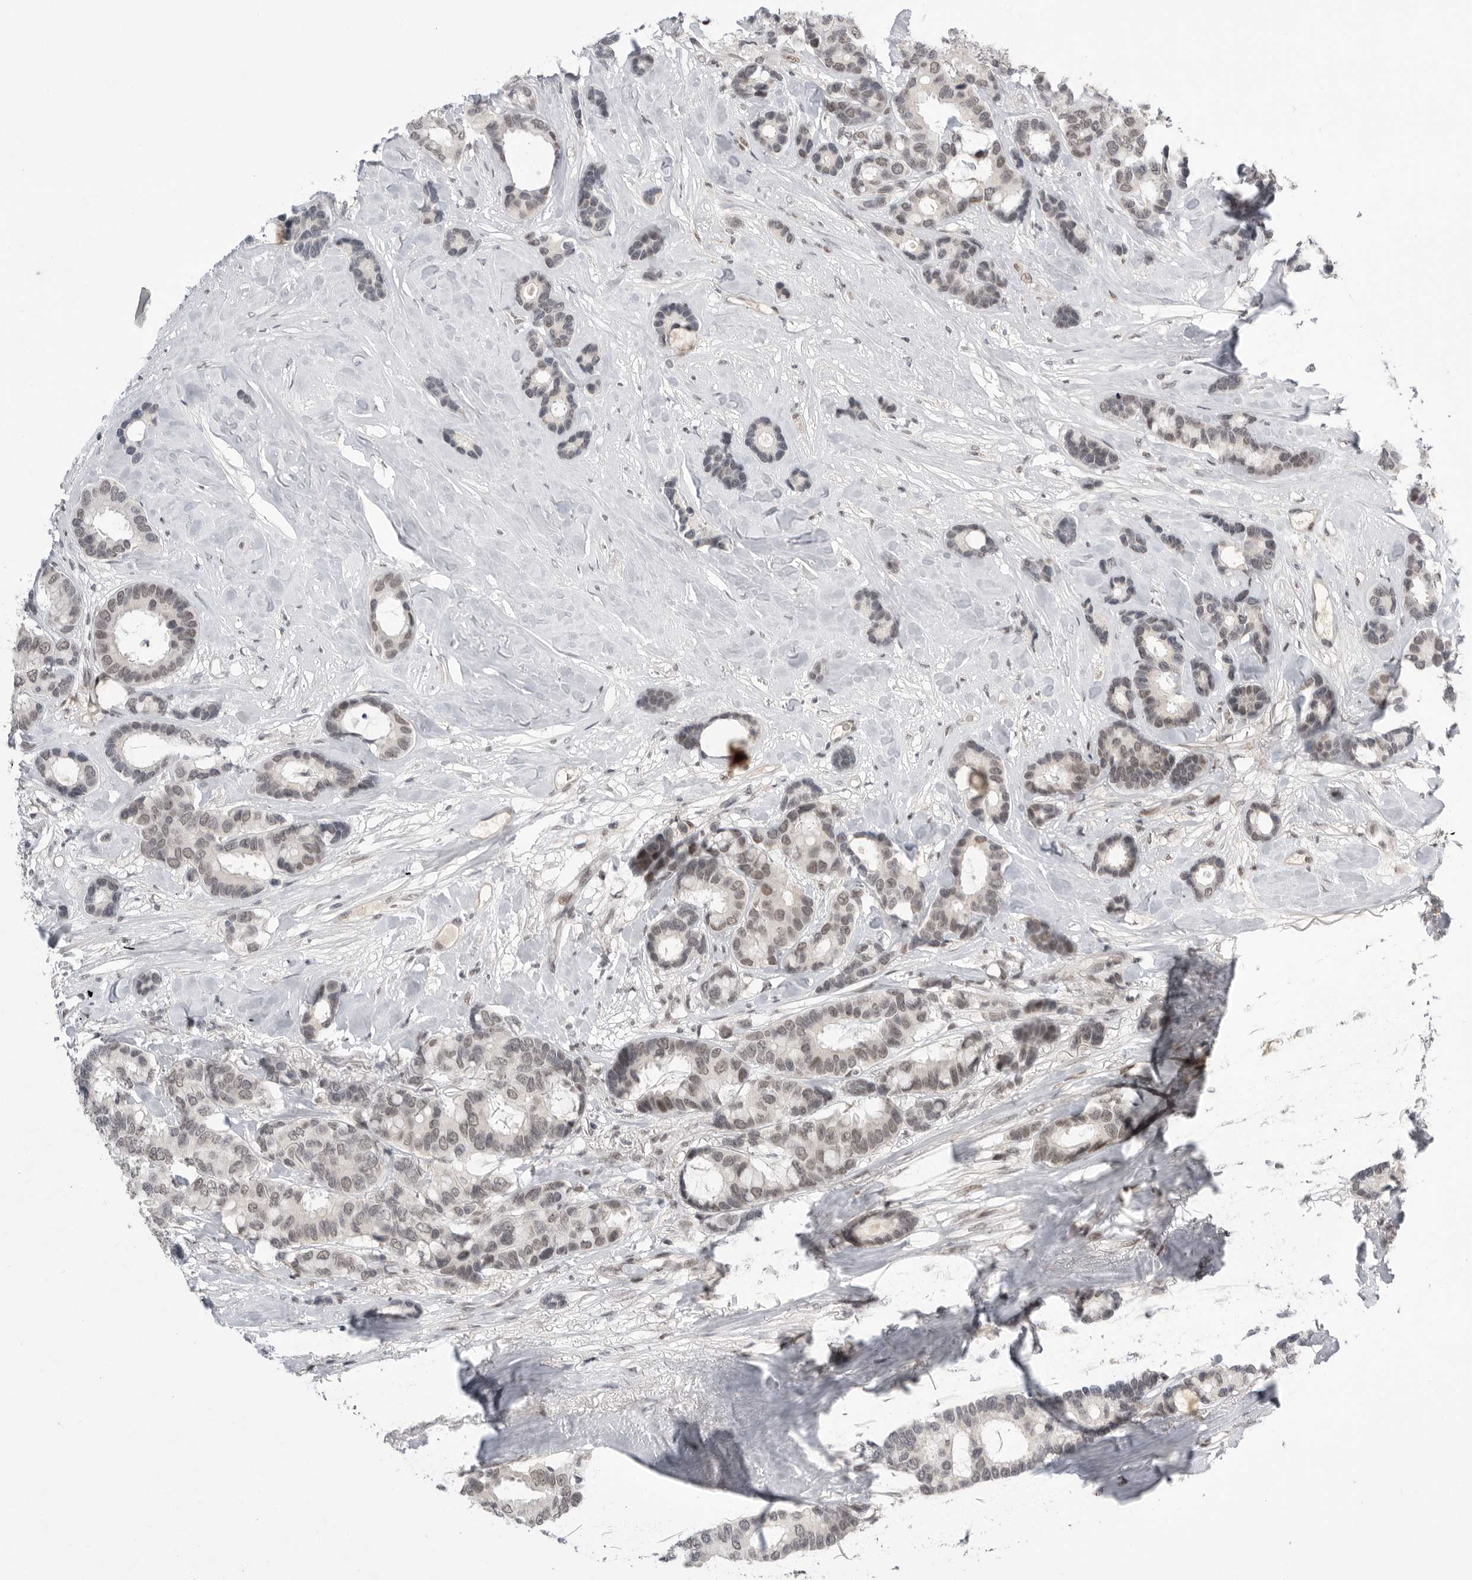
{"staining": {"intensity": "weak", "quantity": ">75%", "location": "nuclear"}, "tissue": "breast cancer", "cell_type": "Tumor cells", "image_type": "cancer", "snomed": [{"axis": "morphology", "description": "Duct carcinoma"}, {"axis": "topography", "description": "Breast"}], "caption": "Human intraductal carcinoma (breast) stained for a protein (brown) demonstrates weak nuclear positive staining in about >75% of tumor cells.", "gene": "POU5F1", "patient": {"sex": "female", "age": 87}}